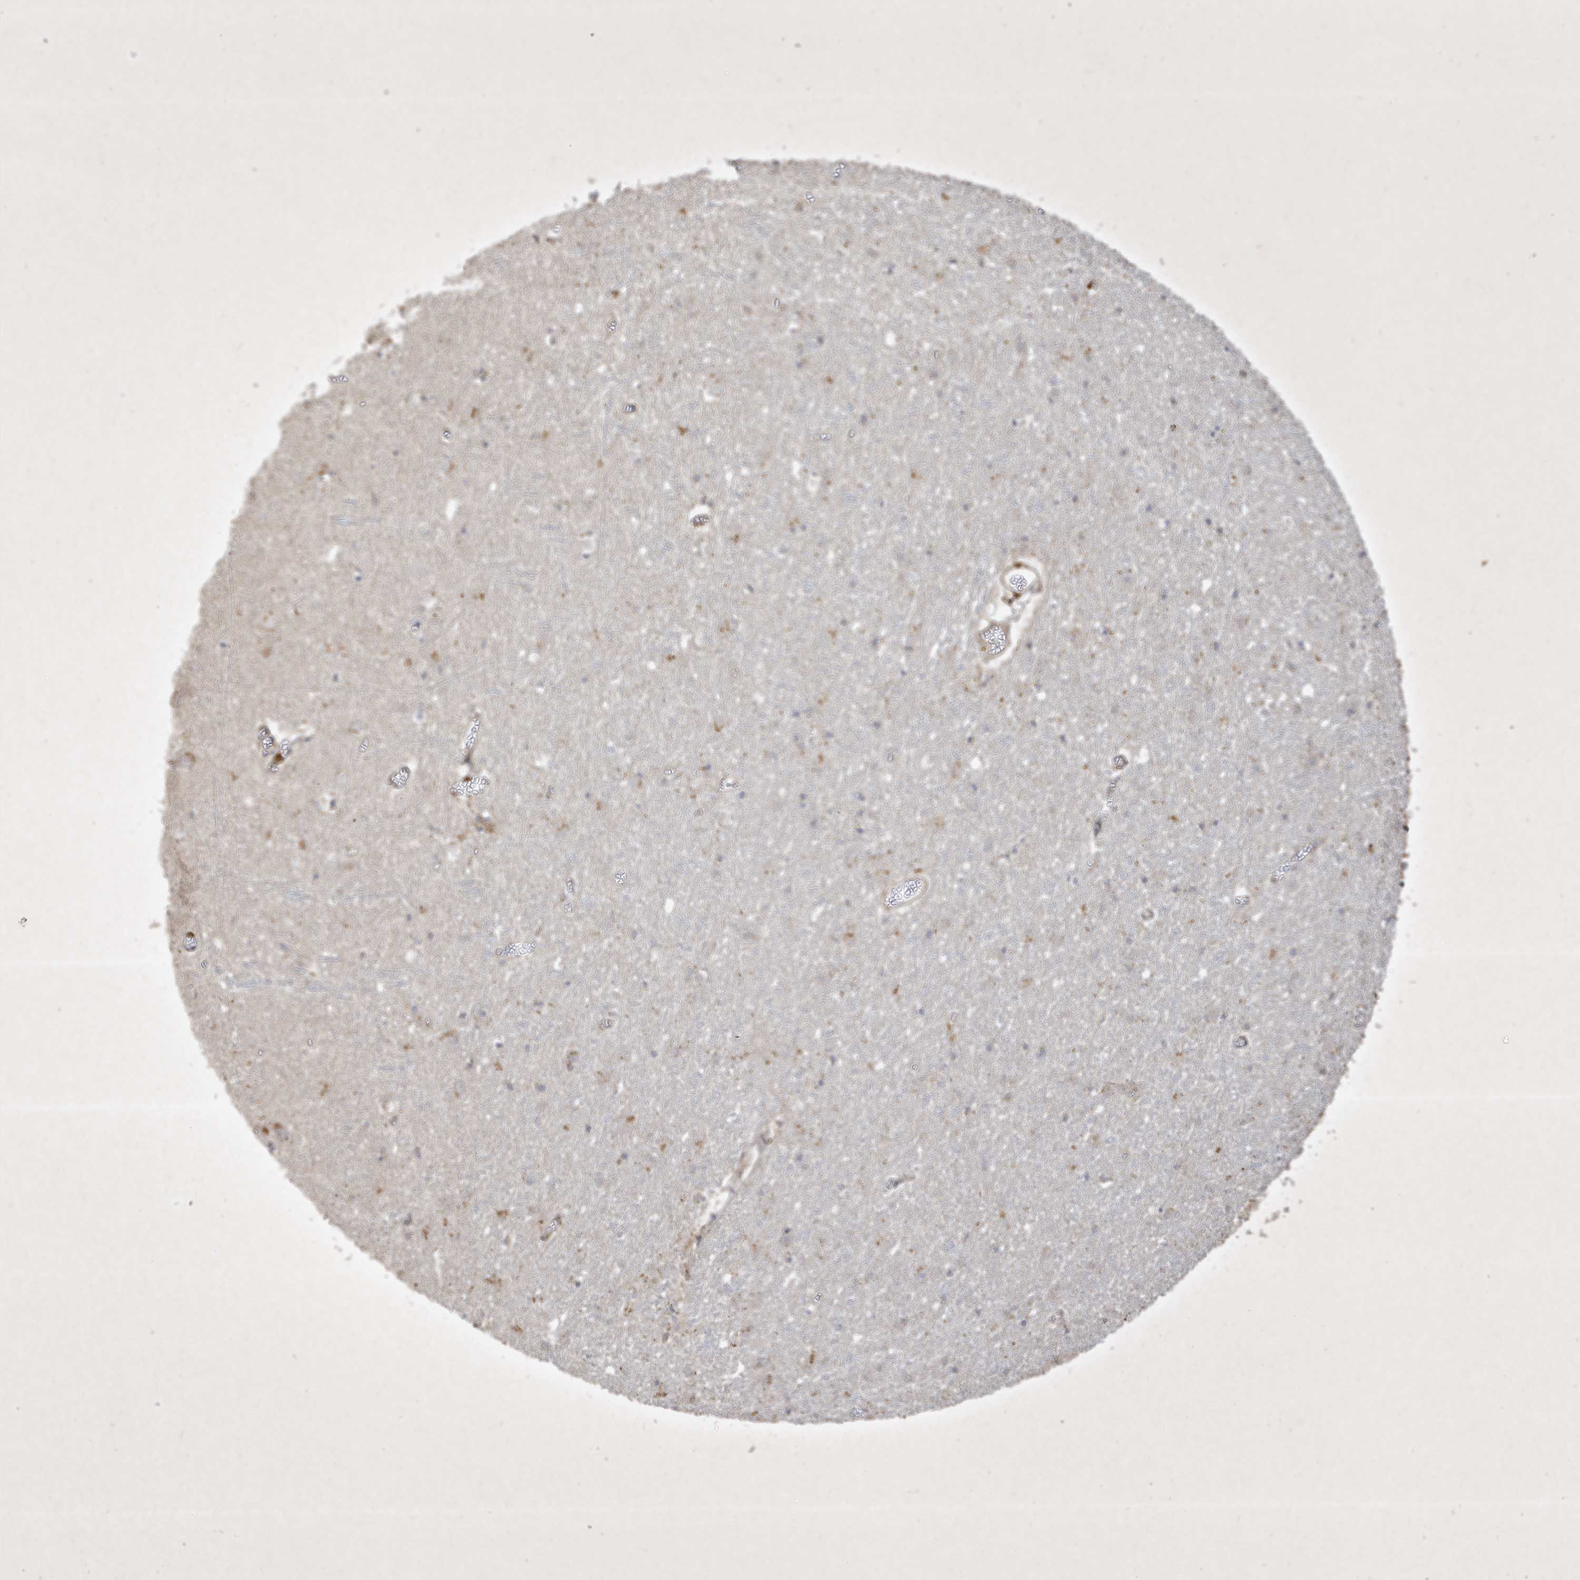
{"staining": {"intensity": "moderate", "quantity": "25%-75%", "location": "cytoplasmic/membranous"}, "tissue": "cerebral cortex", "cell_type": "Endothelial cells", "image_type": "normal", "snomed": [{"axis": "morphology", "description": "Normal tissue, NOS"}, {"axis": "topography", "description": "Cerebral cortex"}], "caption": "Cerebral cortex stained with DAB (3,3'-diaminobenzidine) immunohistochemistry (IHC) reveals medium levels of moderate cytoplasmic/membranous staining in about 25%-75% of endothelial cells.", "gene": "FAM83C", "patient": {"sex": "female", "age": 64}}